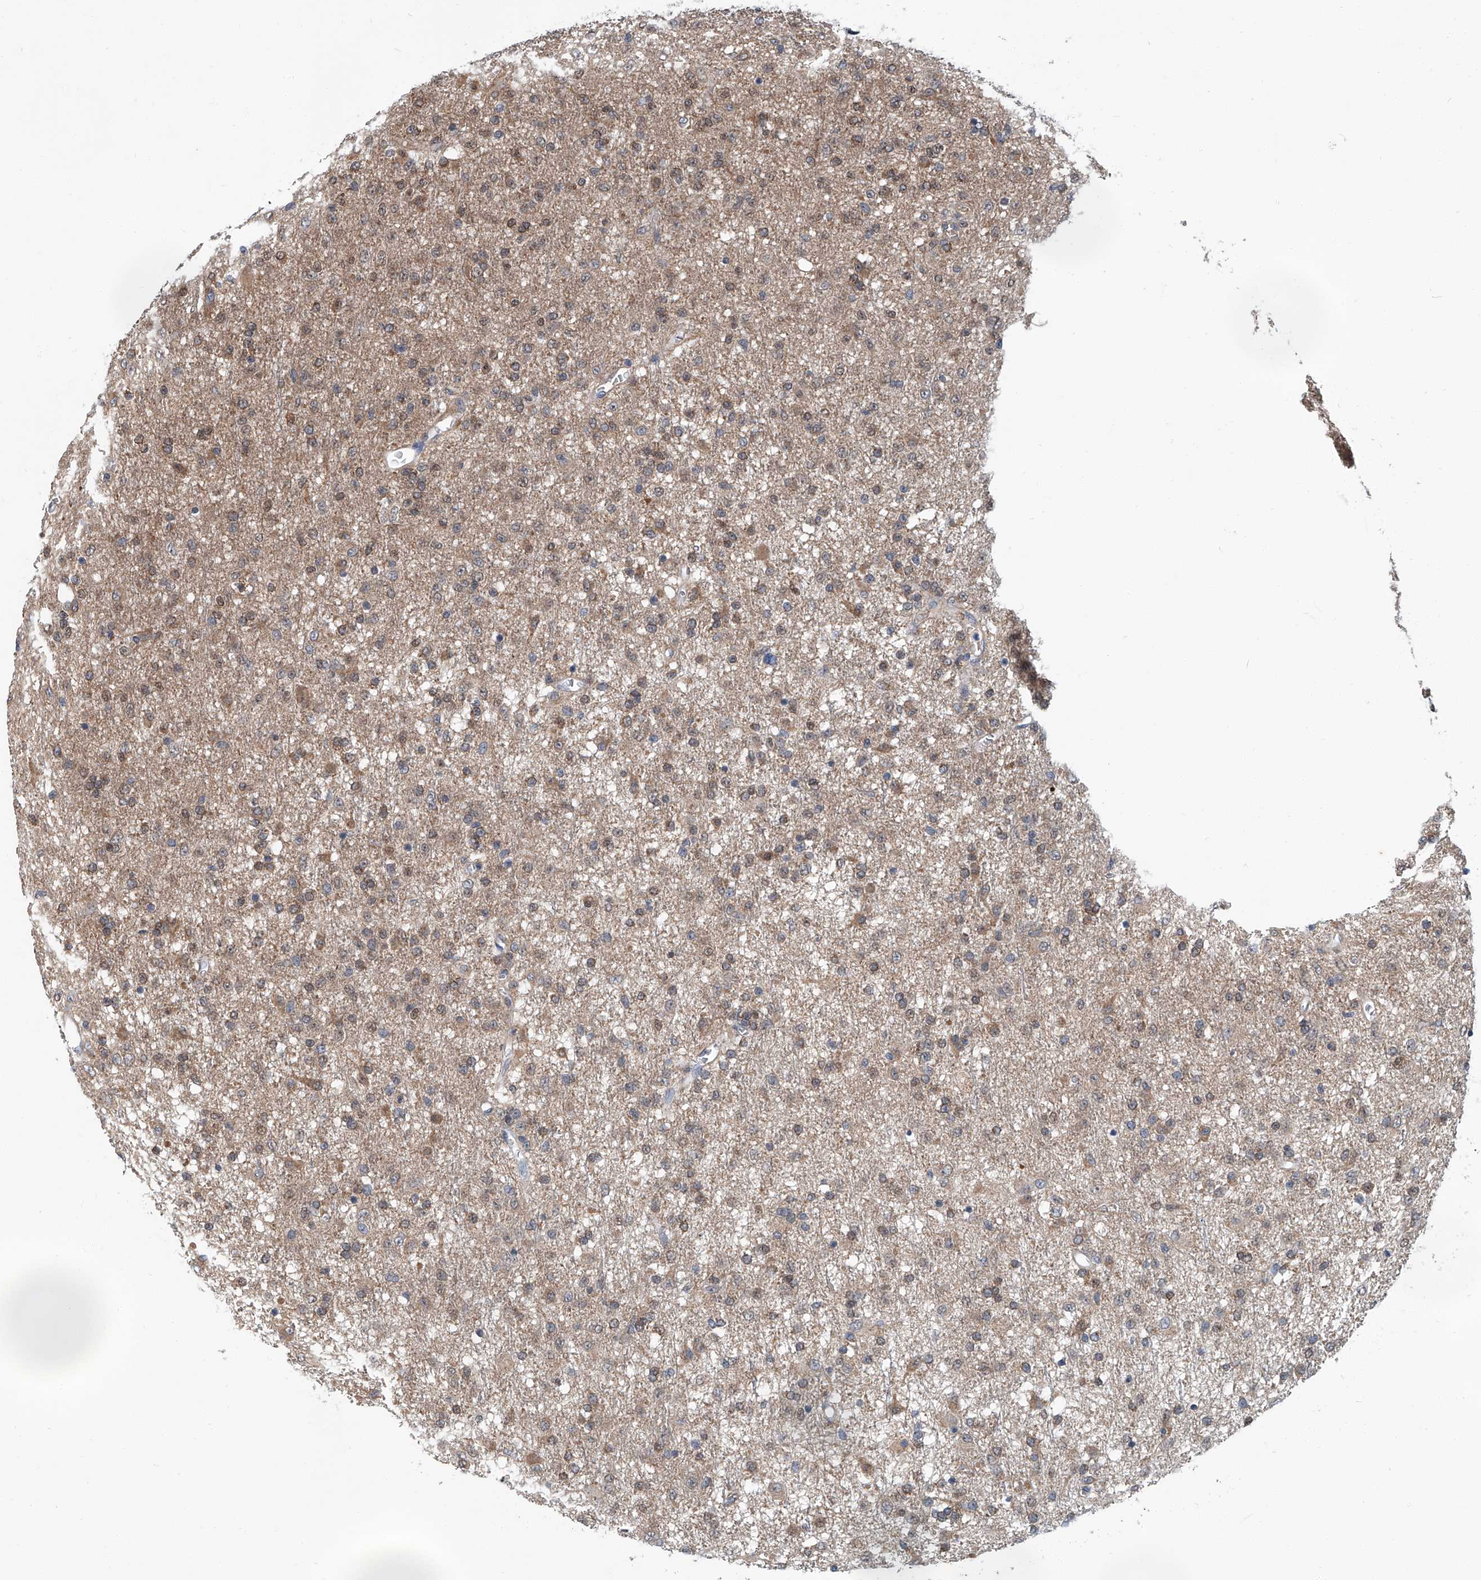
{"staining": {"intensity": "moderate", "quantity": "25%-75%", "location": "cytoplasmic/membranous"}, "tissue": "glioma", "cell_type": "Tumor cells", "image_type": "cancer", "snomed": [{"axis": "morphology", "description": "Glioma, malignant, Low grade"}, {"axis": "topography", "description": "Brain"}], "caption": "An image of human glioma stained for a protein exhibits moderate cytoplasmic/membranous brown staining in tumor cells.", "gene": "CLK1", "patient": {"sex": "male", "age": 65}}